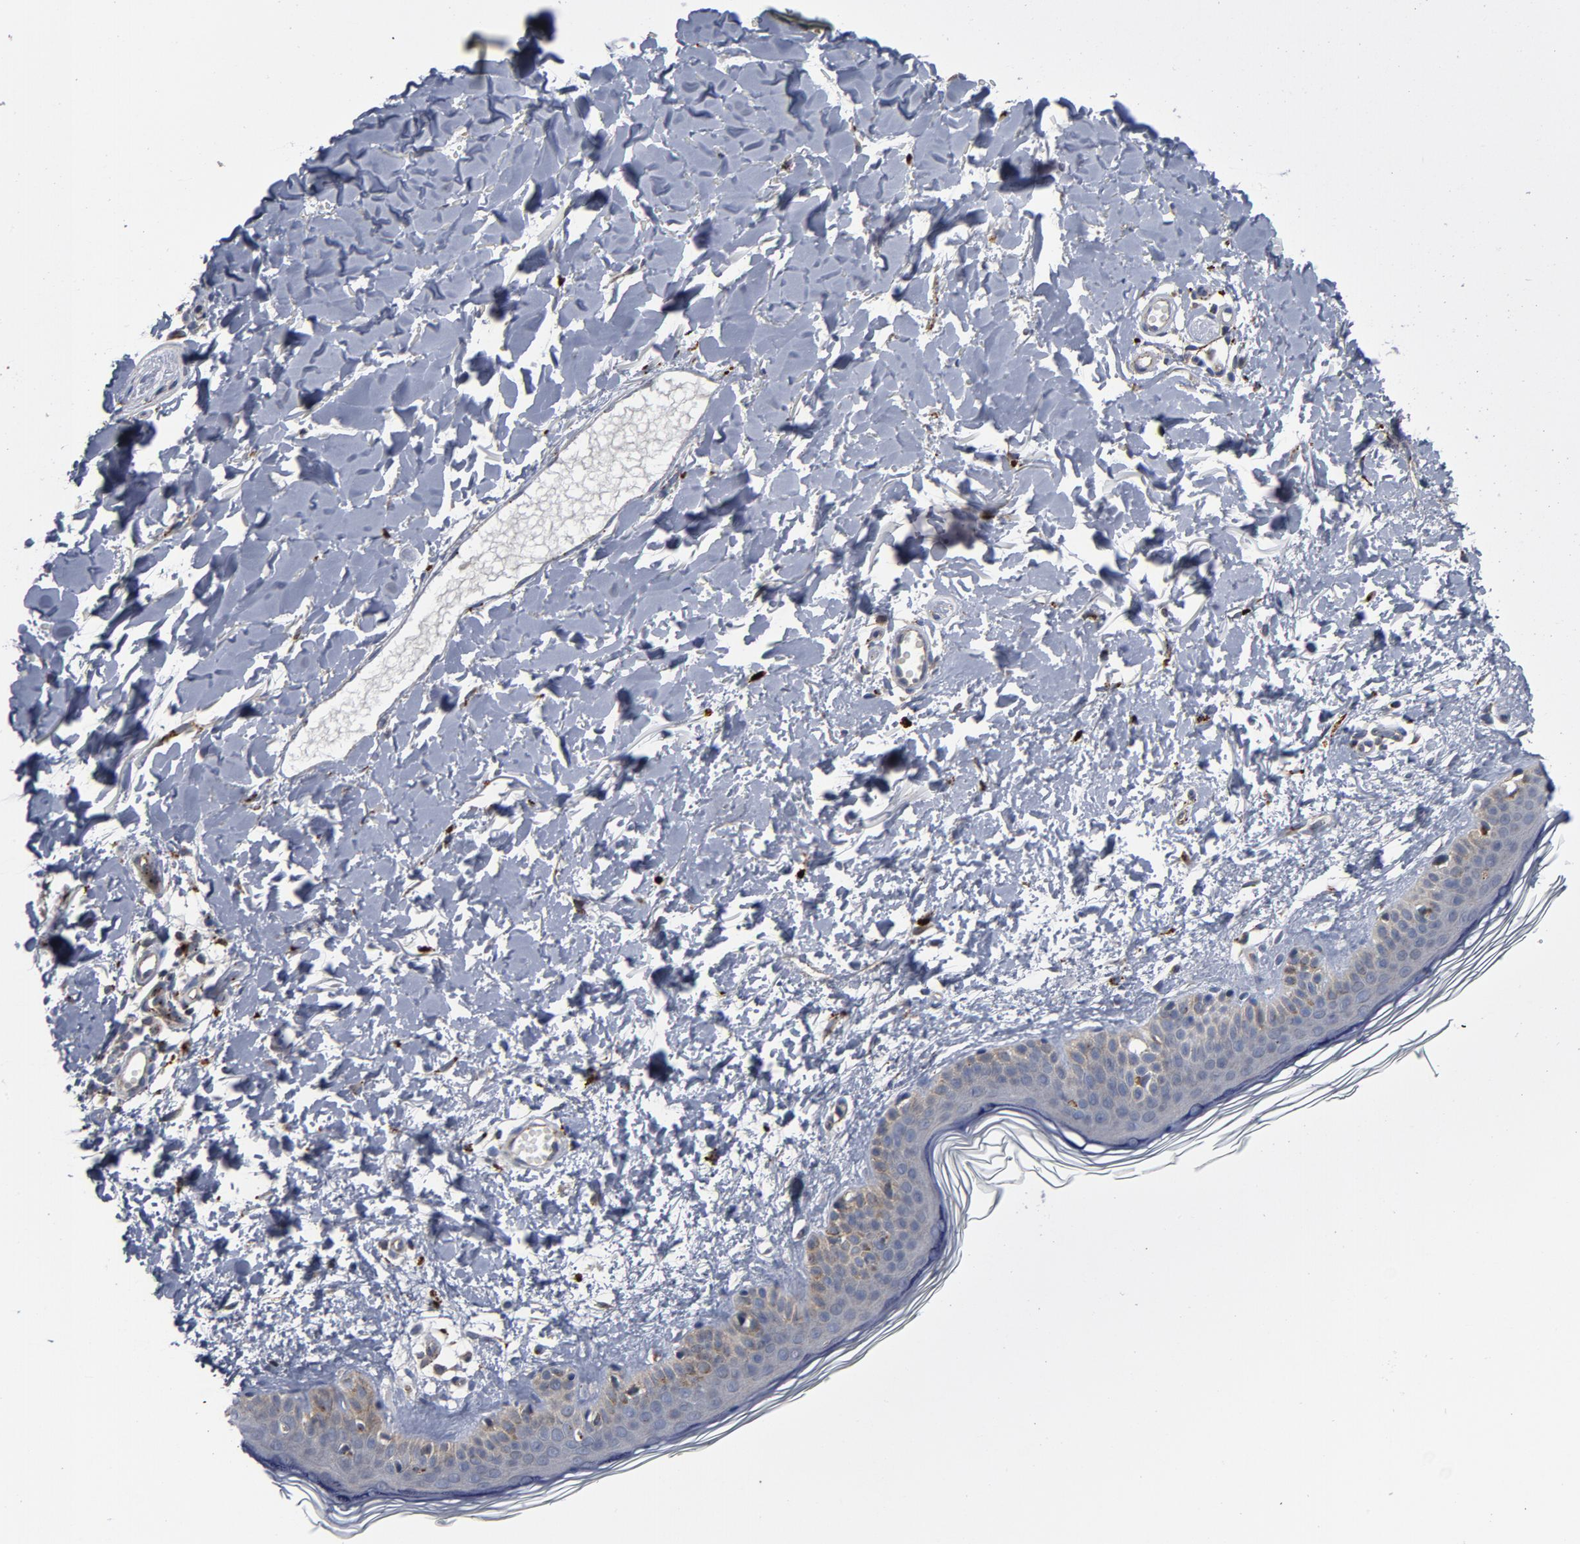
{"staining": {"intensity": "moderate", "quantity": "25%-75%", "location": "cytoplasmic/membranous"}, "tissue": "skin", "cell_type": "Fibroblasts", "image_type": "normal", "snomed": [{"axis": "morphology", "description": "Normal tissue, NOS"}, {"axis": "topography", "description": "Skin"}], "caption": "Fibroblasts exhibit moderate cytoplasmic/membranous staining in approximately 25%-75% of cells in benign skin.", "gene": "AKT2", "patient": {"sex": "female", "age": 56}}